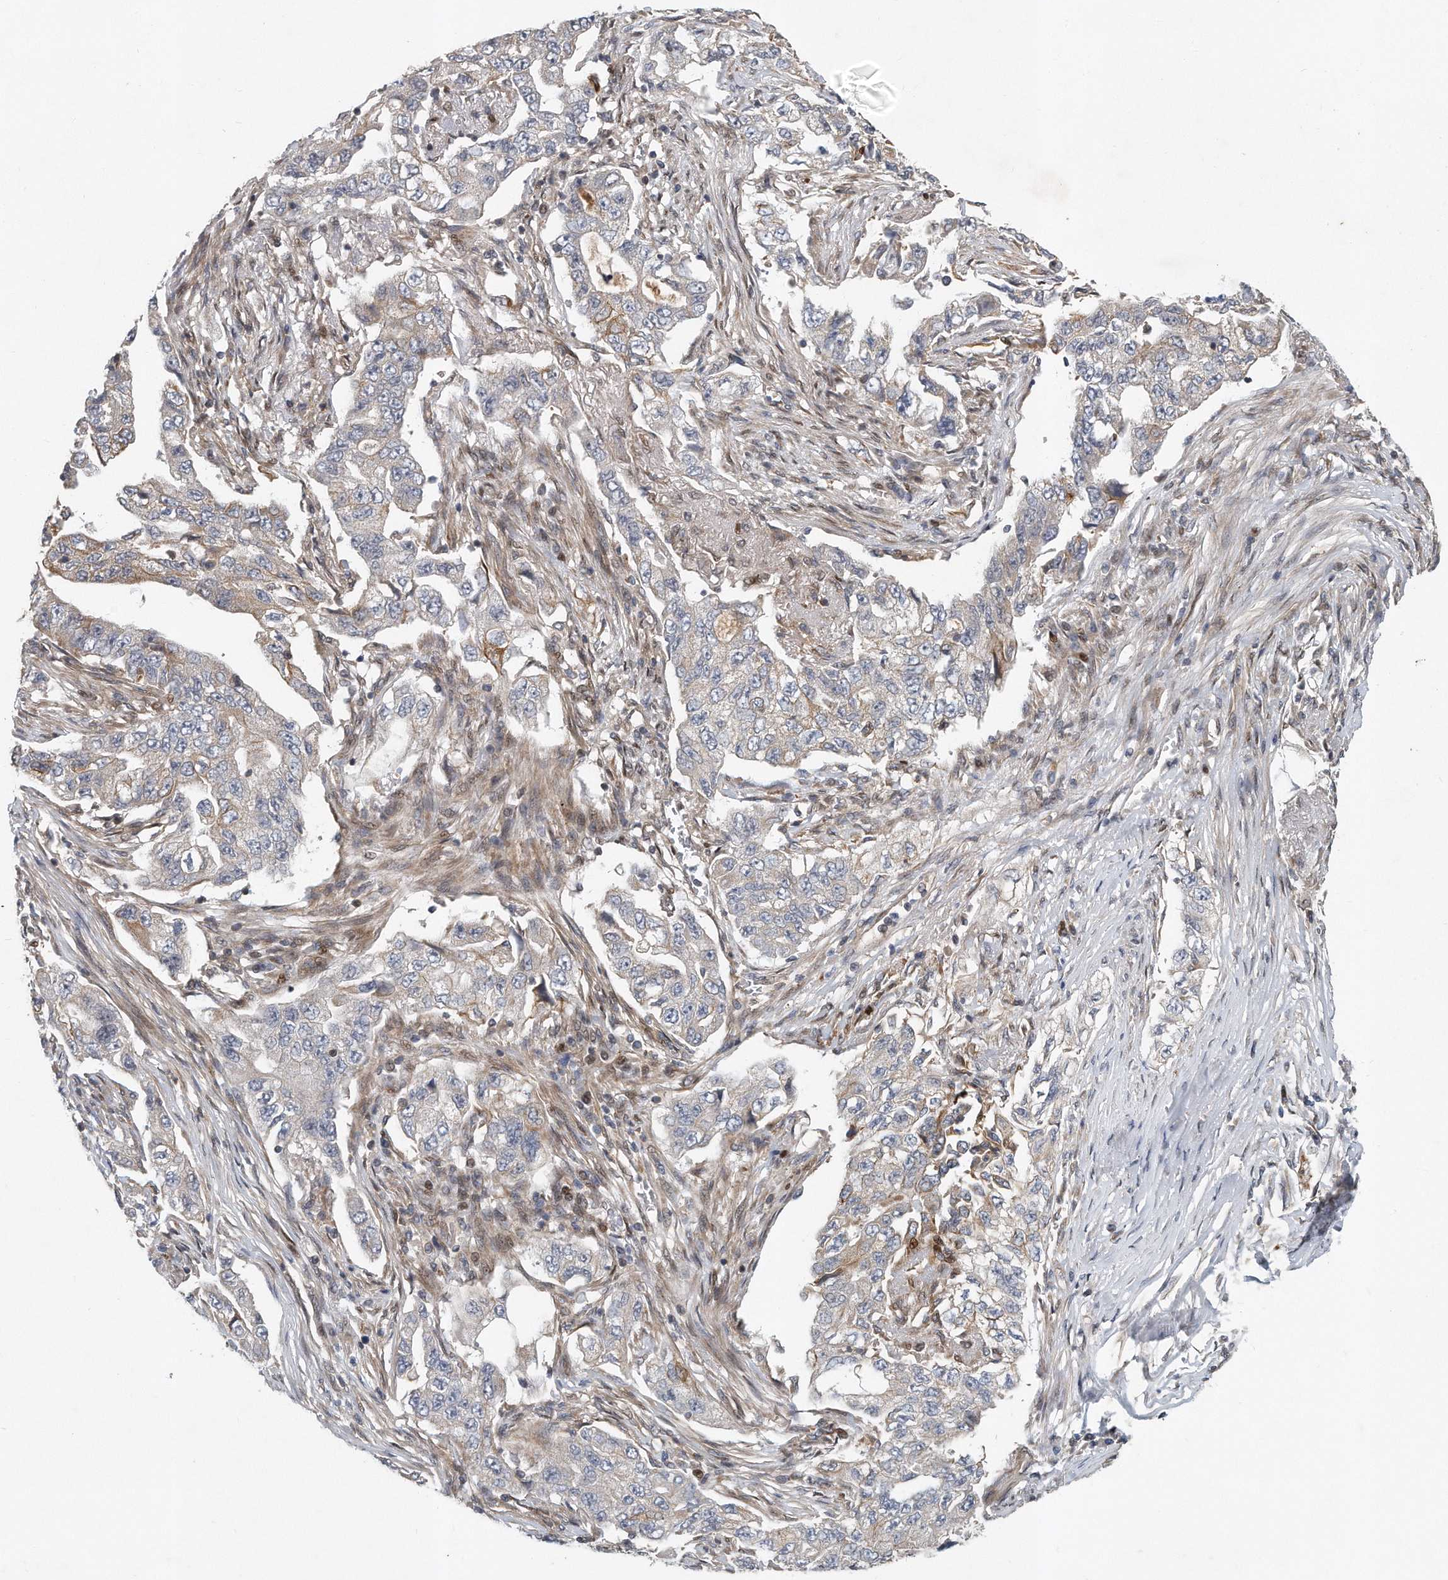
{"staining": {"intensity": "moderate", "quantity": "<25%", "location": "cytoplasmic/membranous"}, "tissue": "lung cancer", "cell_type": "Tumor cells", "image_type": "cancer", "snomed": [{"axis": "morphology", "description": "Adenocarcinoma, NOS"}, {"axis": "topography", "description": "Lung"}], "caption": "An image showing moderate cytoplasmic/membranous staining in about <25% of tumor cells in adenocarcinoma (lung), as visualized by brown immunohistochemical staining.", "gene": "PCDH8", "patient": {"sex": "female", "age": 51}}